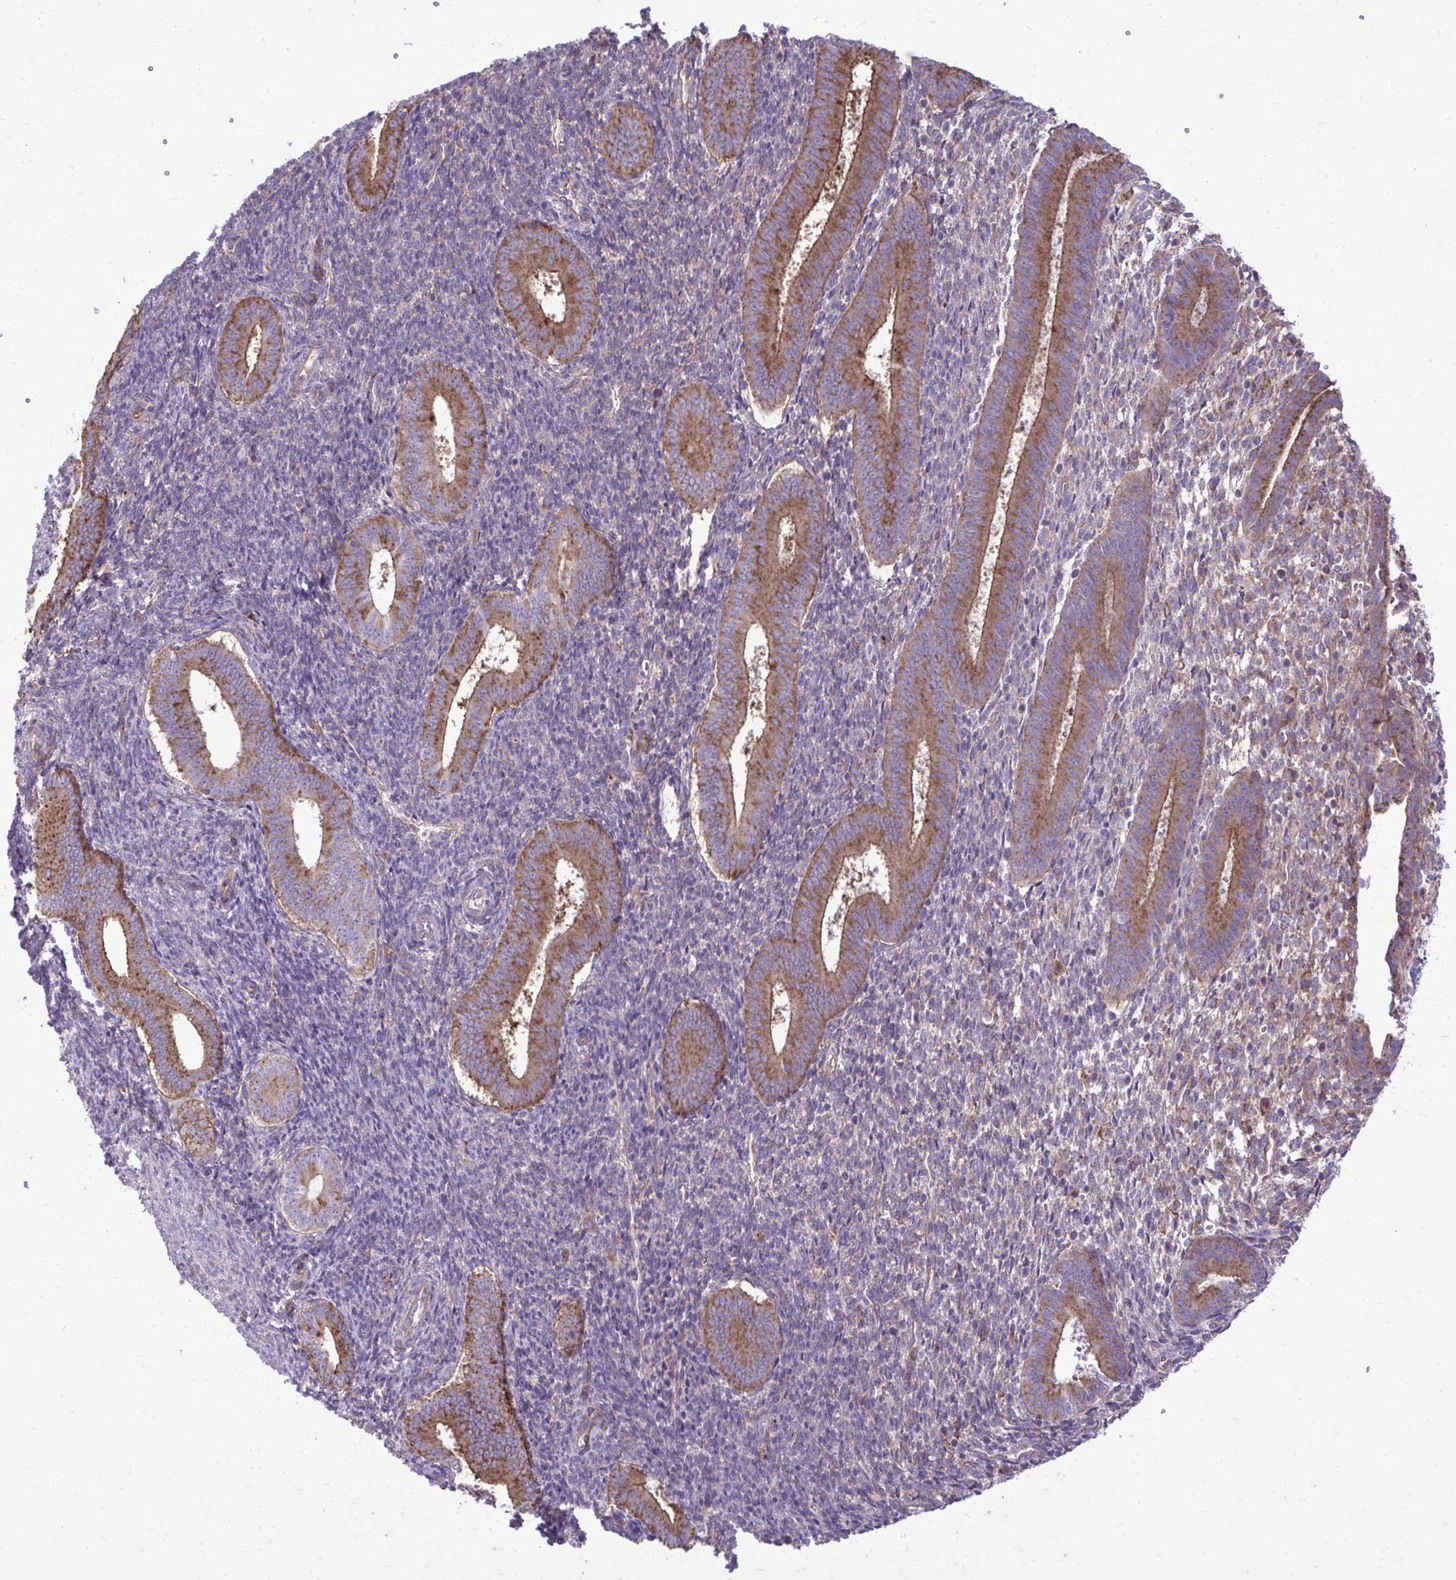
{"staining": {"intensity": "moderate", "quantity": "25%-75%", "location": "cytoplasmic/membranous"}, "tissue": "endometrium", "cell_type": "Cells in endometrial stroma", "image_type": "normal", "snomed": [{"axis": "morphology", "description": "Normal tissue, NOS"}, {"axis": "topography", "description": "Endometrium"}], "caption": "Immunohistochemical staining of normal endometrium shows moderate cytoplasmic/membranous protein positivity in about 25%-75% of cells in endometrial stroma. Nuclei are stained in blue.", "gene": "CLTA", "patient": {"sex": "female", "age": 25}}